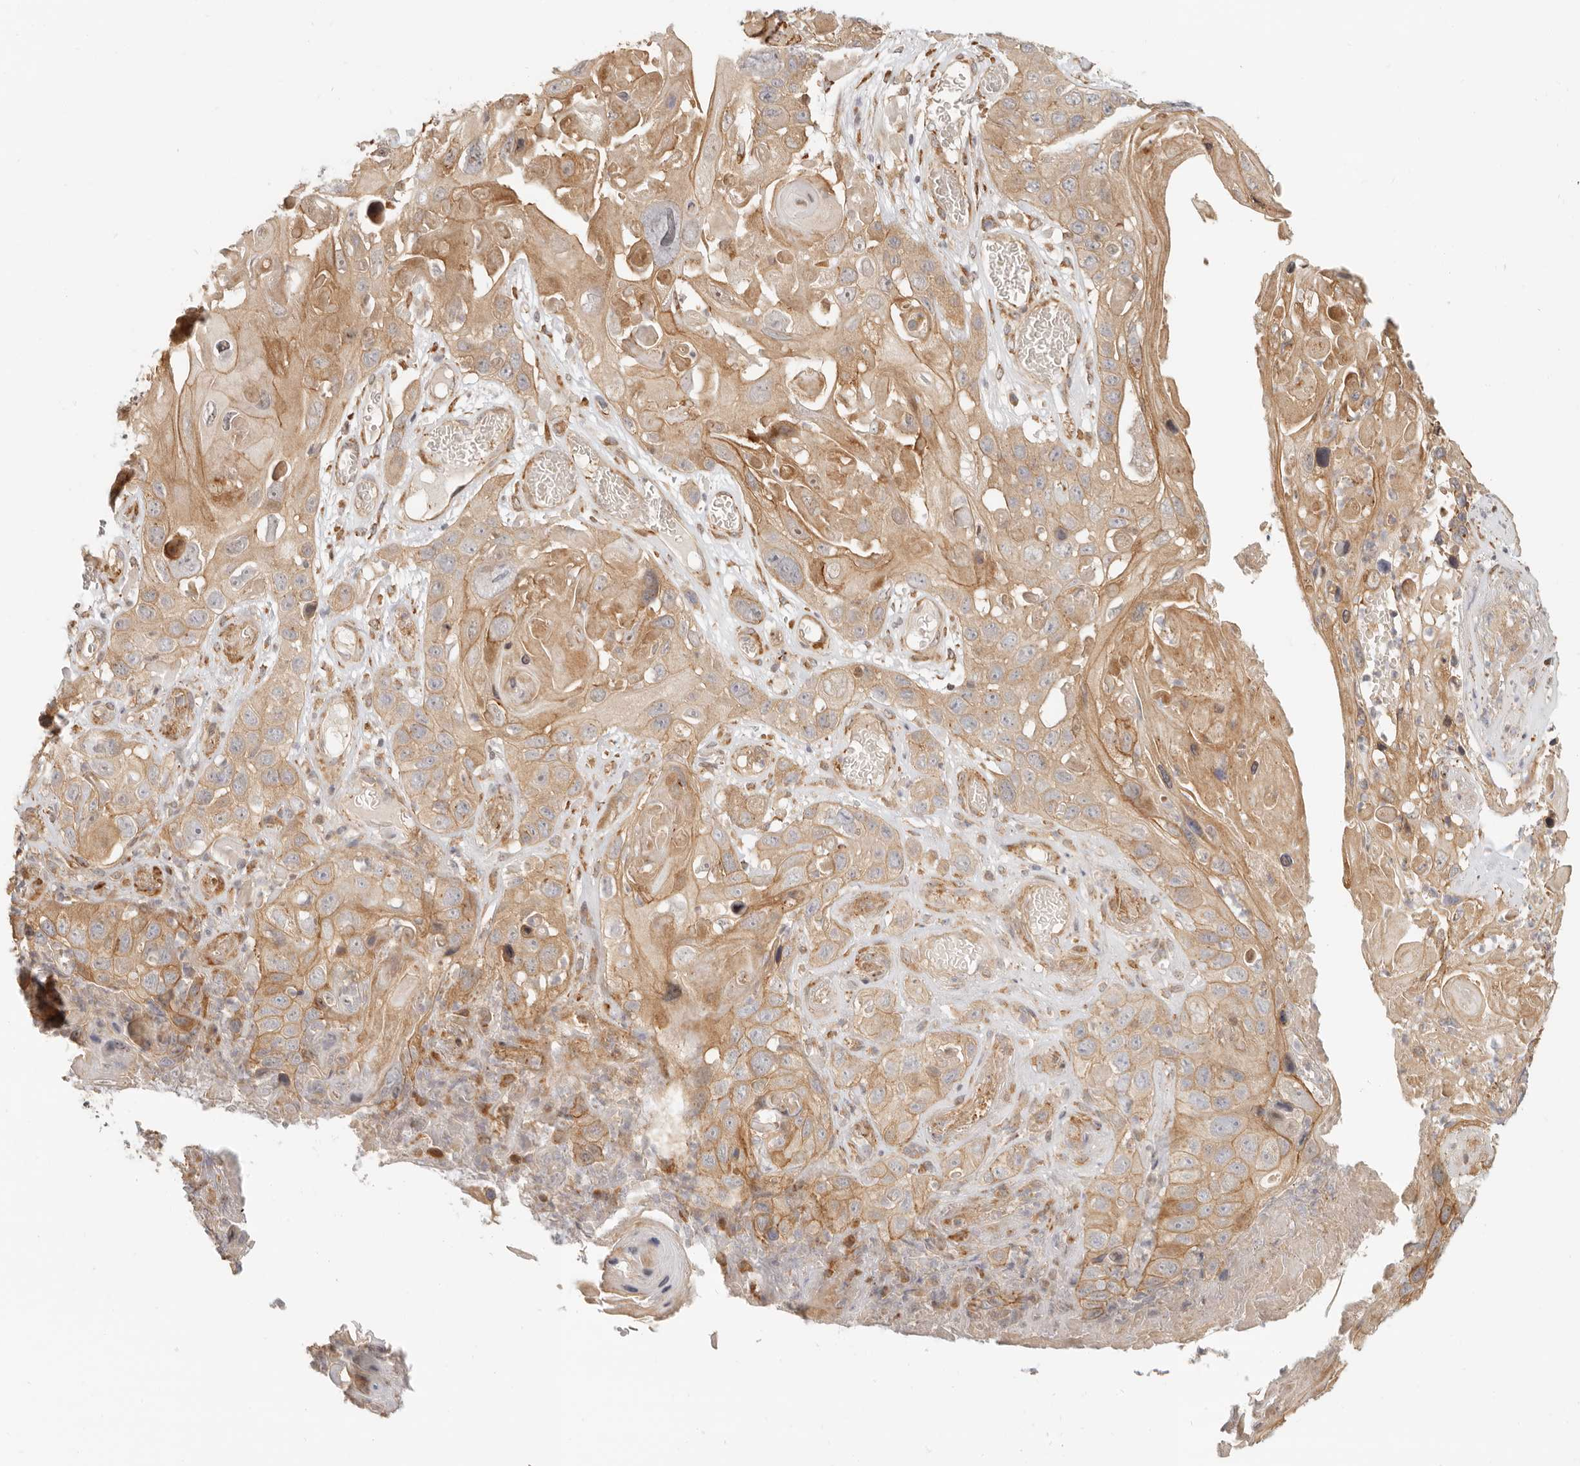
{"staining": {"intensity": "moderate", "quantity": ">75%", "location": "cytoplasmic/membranous"}, "tissue": "skin cancer", "cell_type": "Tumor cells", "image_type": "cancer", "snomed": [{"axis": "morphology", "description": "Squamous cell carcinoma, NOS"}, {"axis": "topography", "description": "Skin"}], "caption": "High-power microscopy captured an IHC photomicrograph of skin cancer, revealing moderate cytoplasmic/membranous staining in about >75% of tumor cells.", "gene": "TUFT1", "patient": {"sex": "male", "age": 55}}